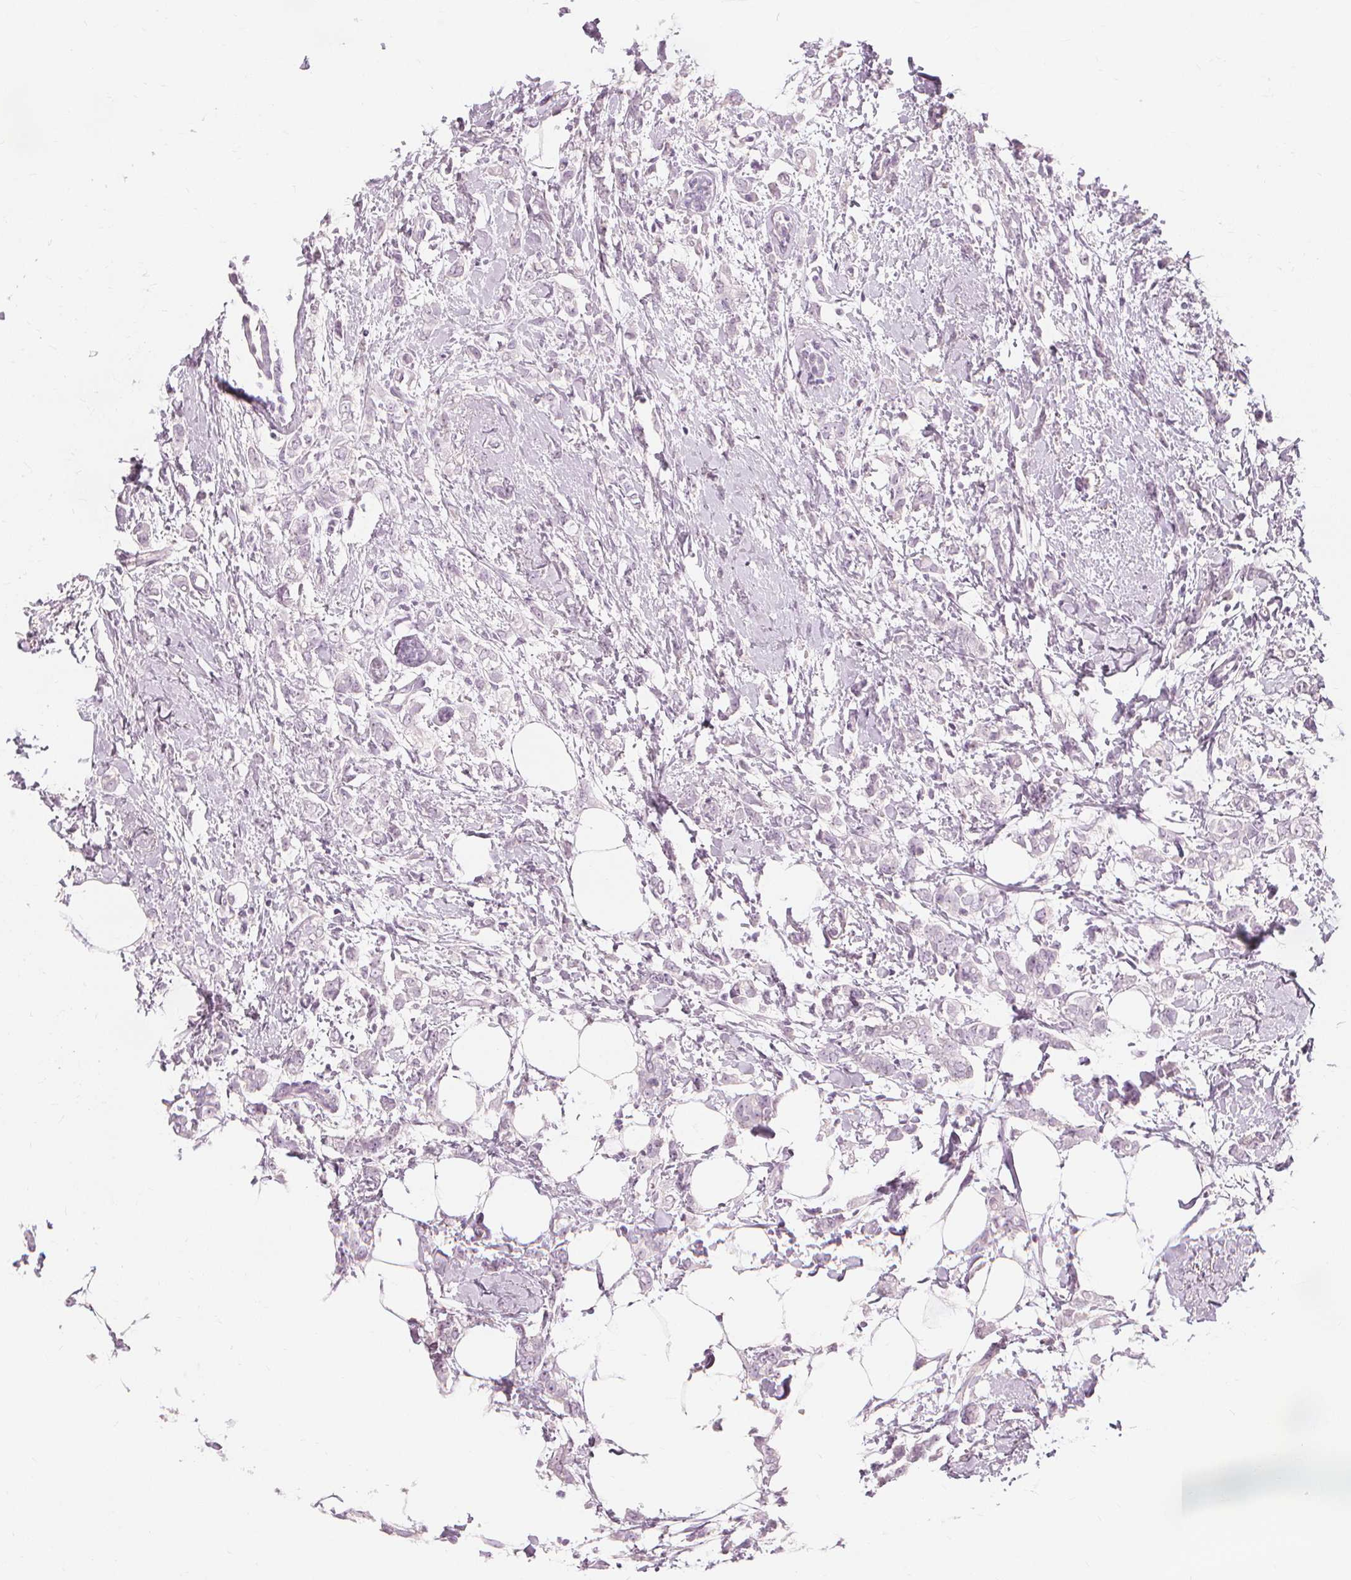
{"staining": {"intensity": "negative", "quantity": "none", "location": "none"}, "tissue": "breast cancer", "cell_type": "Tumor cells", "image_type": "cancer", "snomed": [{"axis": "morphology", "description": "Duct carcinoma"}, {"axis": "topography", "description": "Breast"}], "caption": "A high-resolution photomicrograph shows immunohistochemistry staining of breast cancer, which reveals no significant staining in tumor cells.", "gene": "MUC12", "patient": {"sex": "female", "age": 40}}